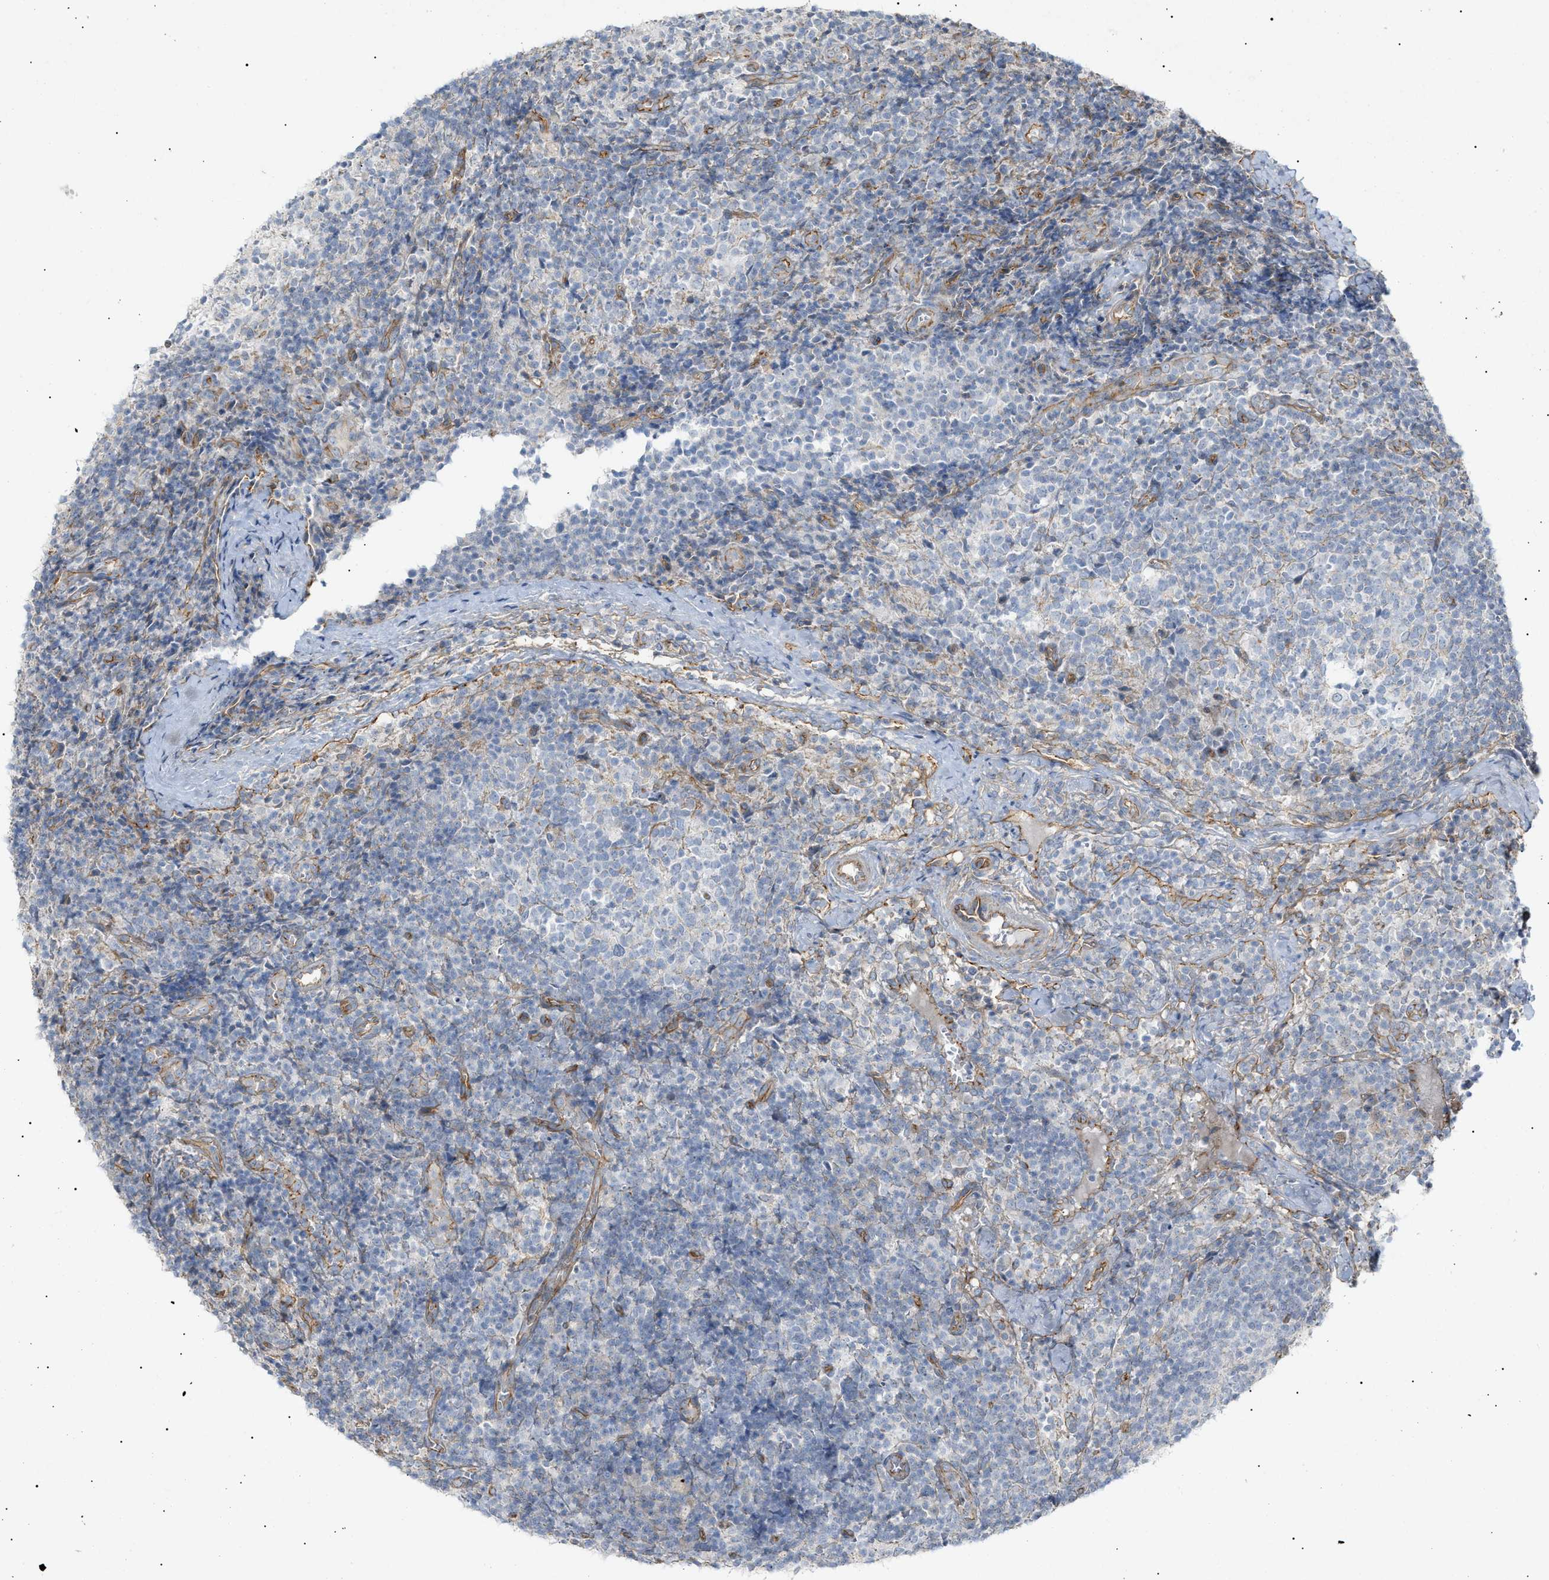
{"staining": {"intensity": "negative", "quantity": "none", "location": "none"}, "tissue": "lymph node", "cell_type": "Germinal center cells", "image_type": "normal", "snomed": [{"axis": "morphology", "description": "Normal tissue, NOS"}, {"axis": "morphology", "description": "Inflammation, NOS"}, {"axis": "topography", "description": "Lymph node"}], "caption": "An IHC micrograph of benign lymph node is shown. There is no staining in germinal center cells of lymph node.", "gene": "ZFHX2", "patient": {"sex": "male", "age": 55}}